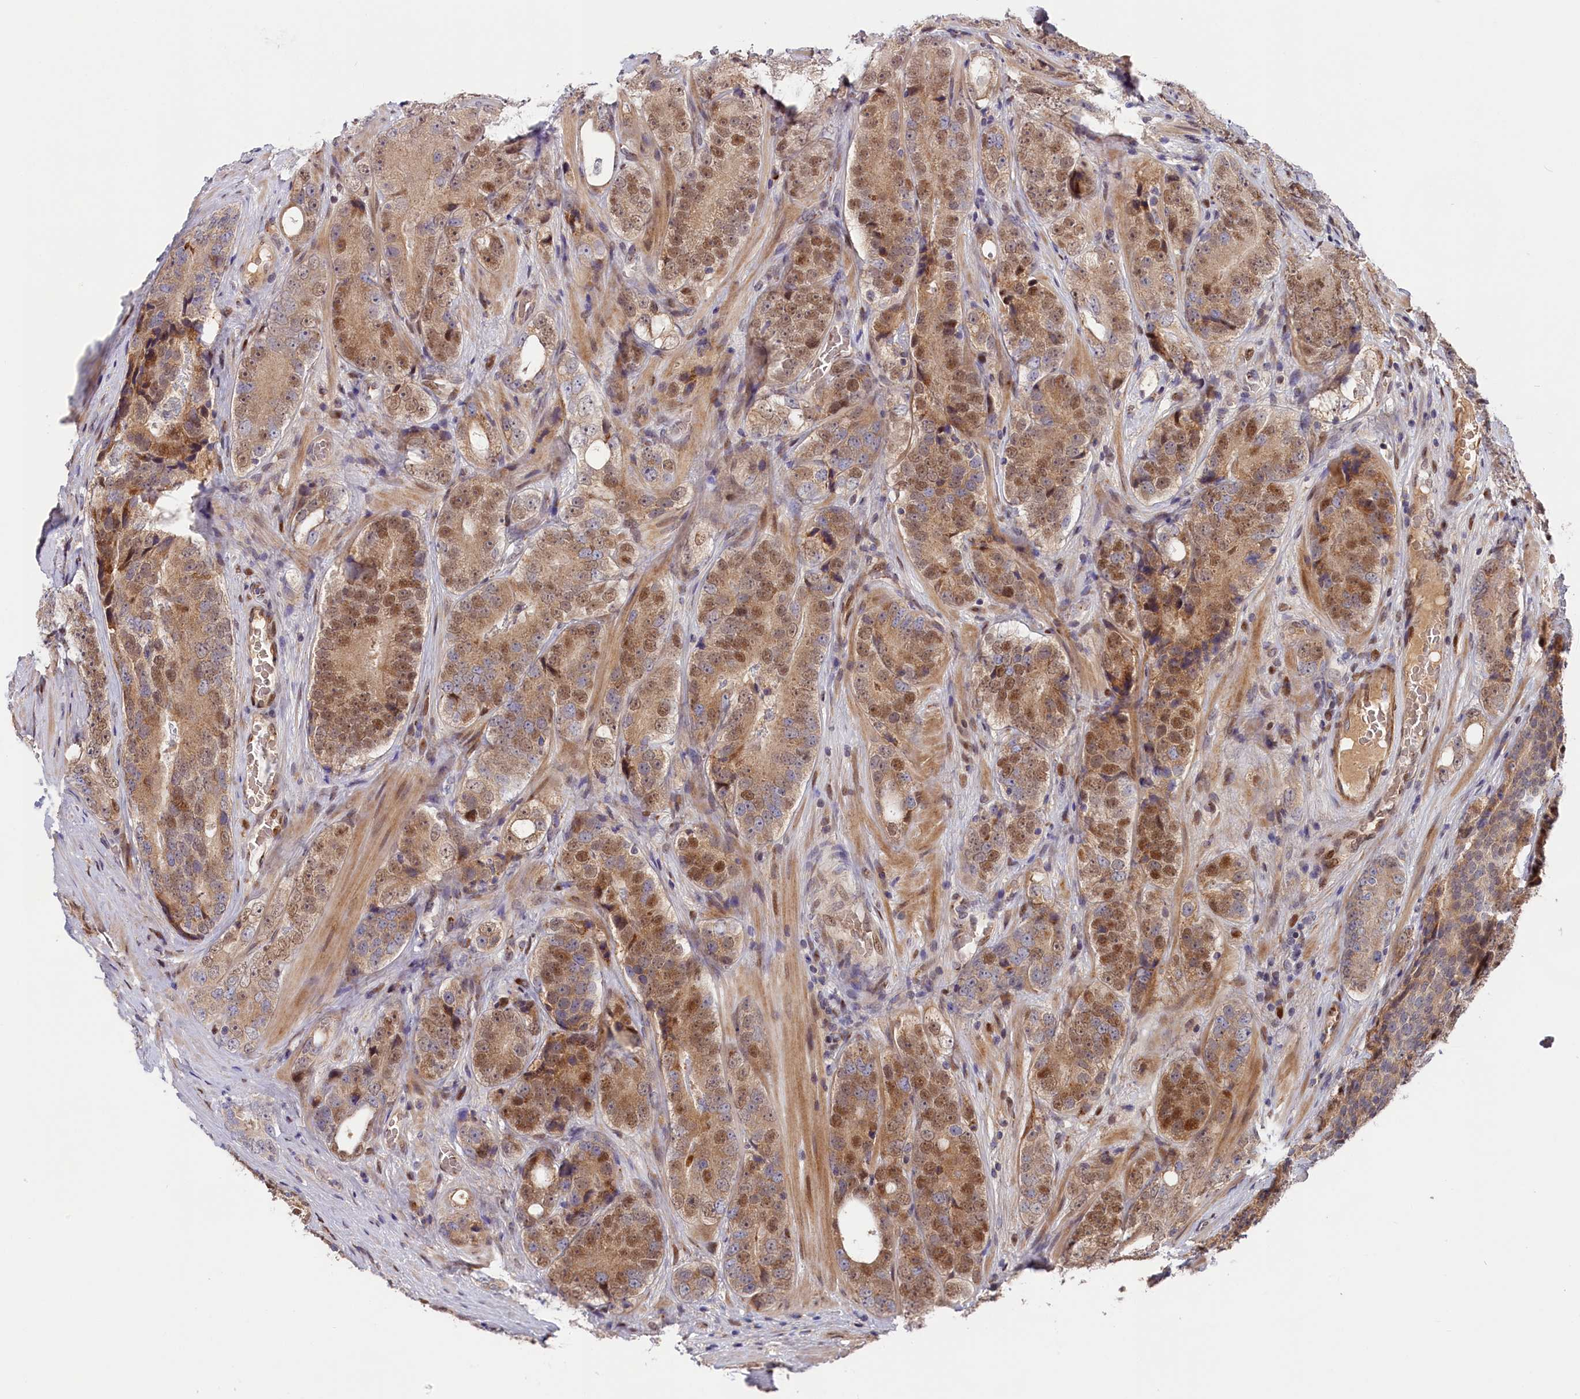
{"staining": {"intensity": "moderate", "quantity": ">75%", "location": "cytoplasmic/membranous,nuclear"}, "tissue": "prostate cancer", "cell_type": "Tumor cells", "image_type": "cancer", "snomed": [{"axis": "morphology", "description": "Adenocarcinoma, High grade"}, {"axis": "topography", "description": "Prostate"}], "caption": "Immunohistochemistry (IHC) of prostate adenocarcinoma (high-grade) shows medium levels of moderate cytoplasmic/membranous and nuclear positivity in about >75% of tumor cells. The staining was performed using DAB, with brown indicating positive protein expression. Nuclei are stained blue with hematoxylin.", "gene": "CHST12", "patient": {"sex": "male", "age": 56}}